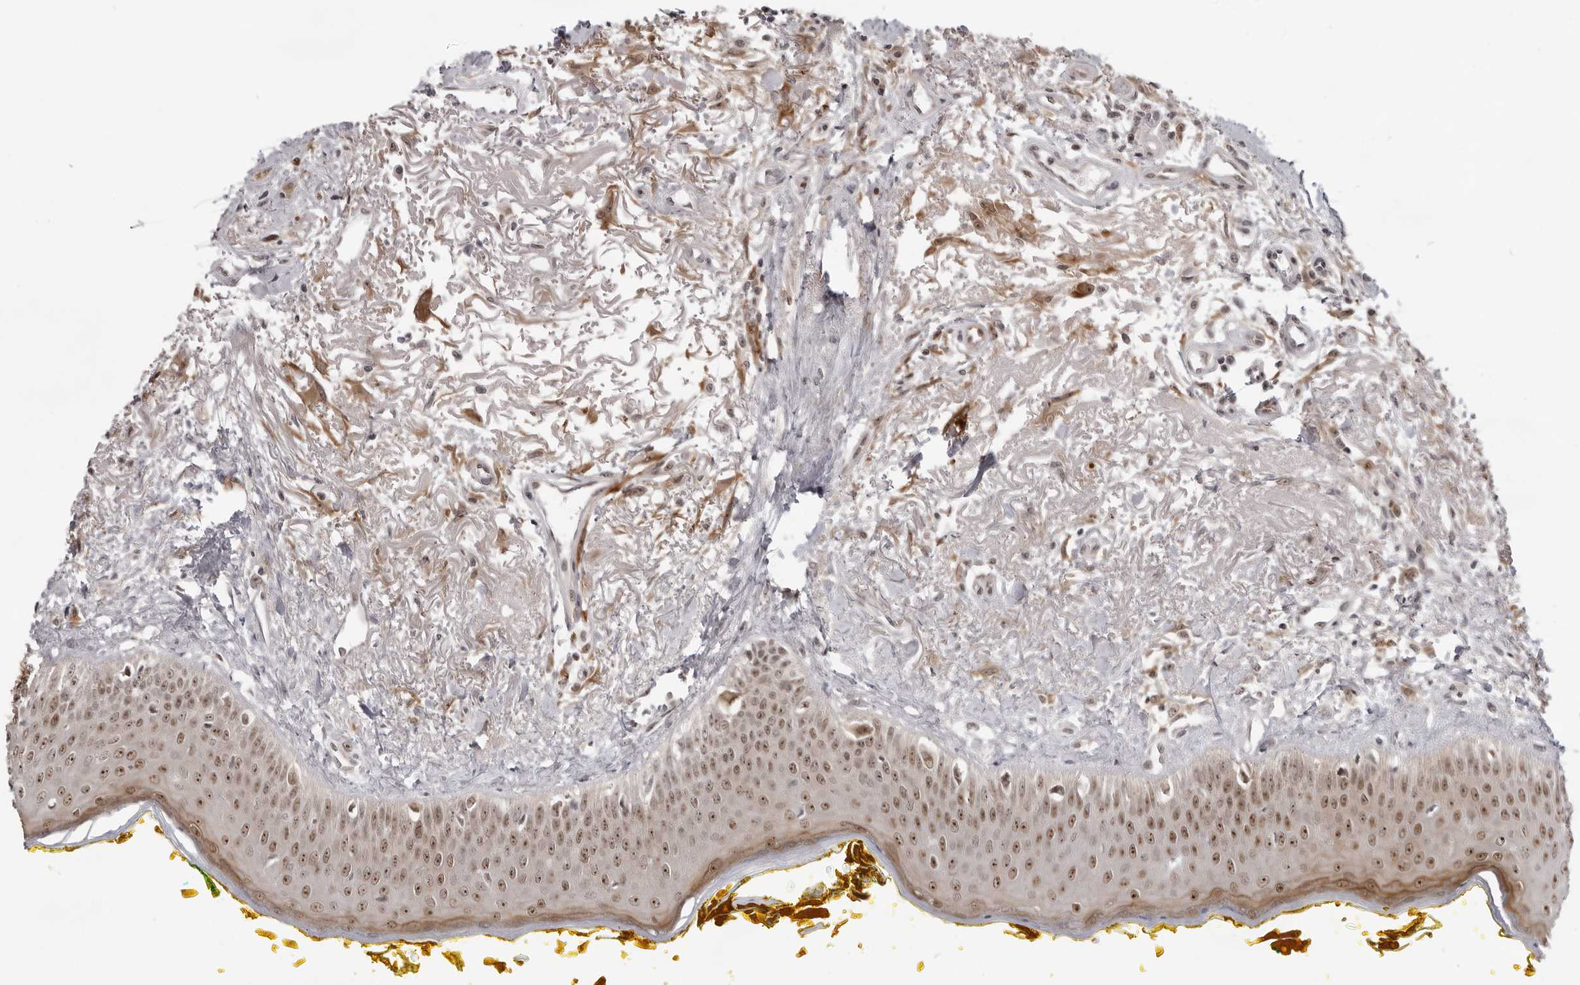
{"staining": {"intensity": "moderate", "quantity": ">75%", "location": "cytoplasmic/membranous,nuclear"}, "tissue": "oral mucosa", "cell_type": "Squamous epithelial cells", "image_type": "normal", "snomed": [{"axis": "morphology", "description": "Normal tissue, NOS"}, {"axis": "topography", "description": "Oral tissue"}], "caption": "Immunohistochemistry (IHC) histopathology image of unremarkable oral mucosa: oral mucosa stained using immunohistochemistry exhibits medium levels of moderate protein expression localized specifically in the cytoplasmic/membranous,nuclear of squamous epithelial cells, appearing as a cytoplasmic/membranous,nuclear brown color.", "gene": "EXOSC10", "patient": {"sex": "female", "age": 70}}